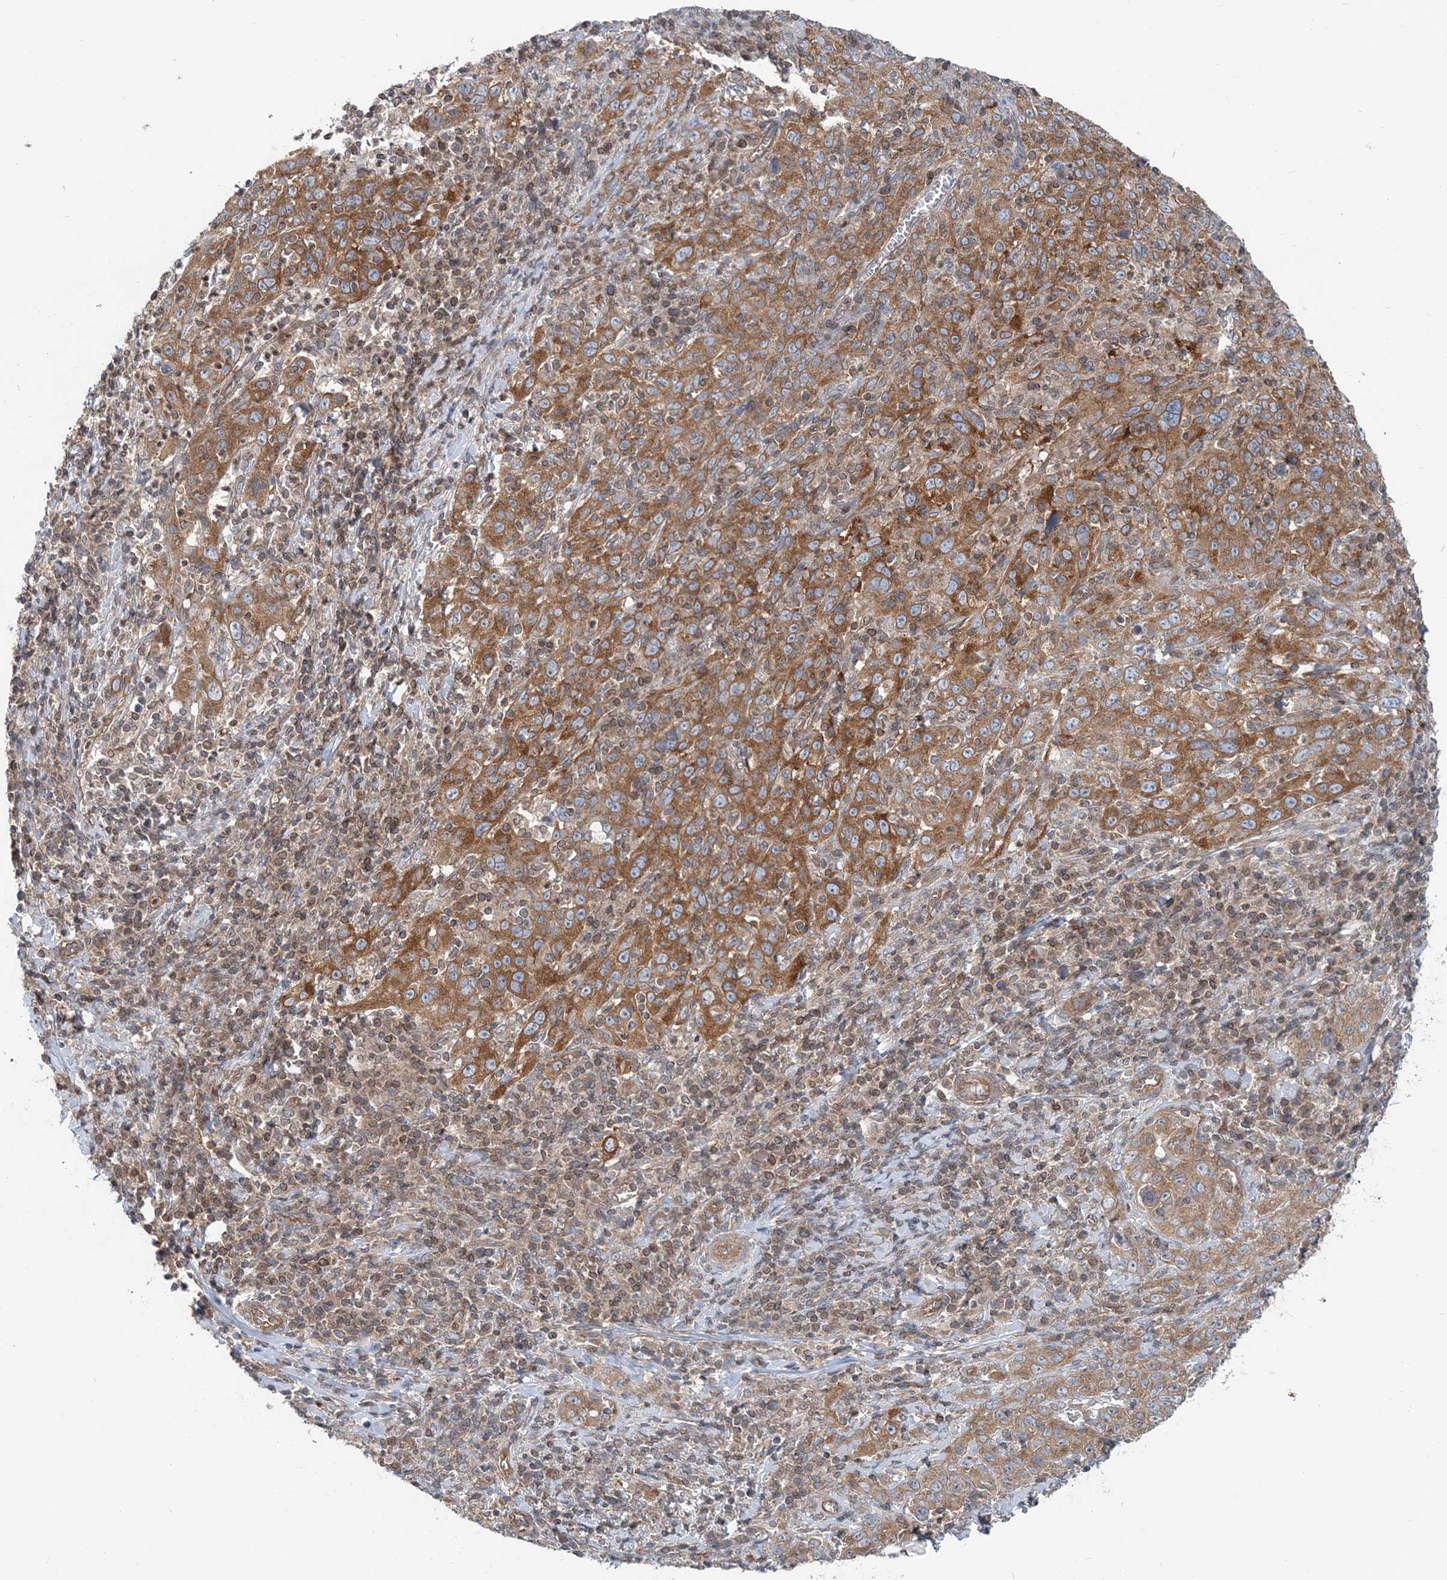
{"staining": {"intensity": "moderate", "quantity": ">75%", "location": "cytoplasmic/membranous"}, "tissue": "cervical cancer", "cell_type": "Tumor cells", "image_type": "cancer", "snomed": [{"axis": "morphology", "description": "Squamous cell carcinoma, NOS"}, {"axis": "topography", "description": "Cervix"}], "caption": "The micrograph exhibits staining of squamous cell carcinoma (cervical), revealing moderate cytoplasmic/membranous protein expression (brown color) within tumor cells.", "gene": "MOB4", "patient": {"sex": "female", "age": 46}}